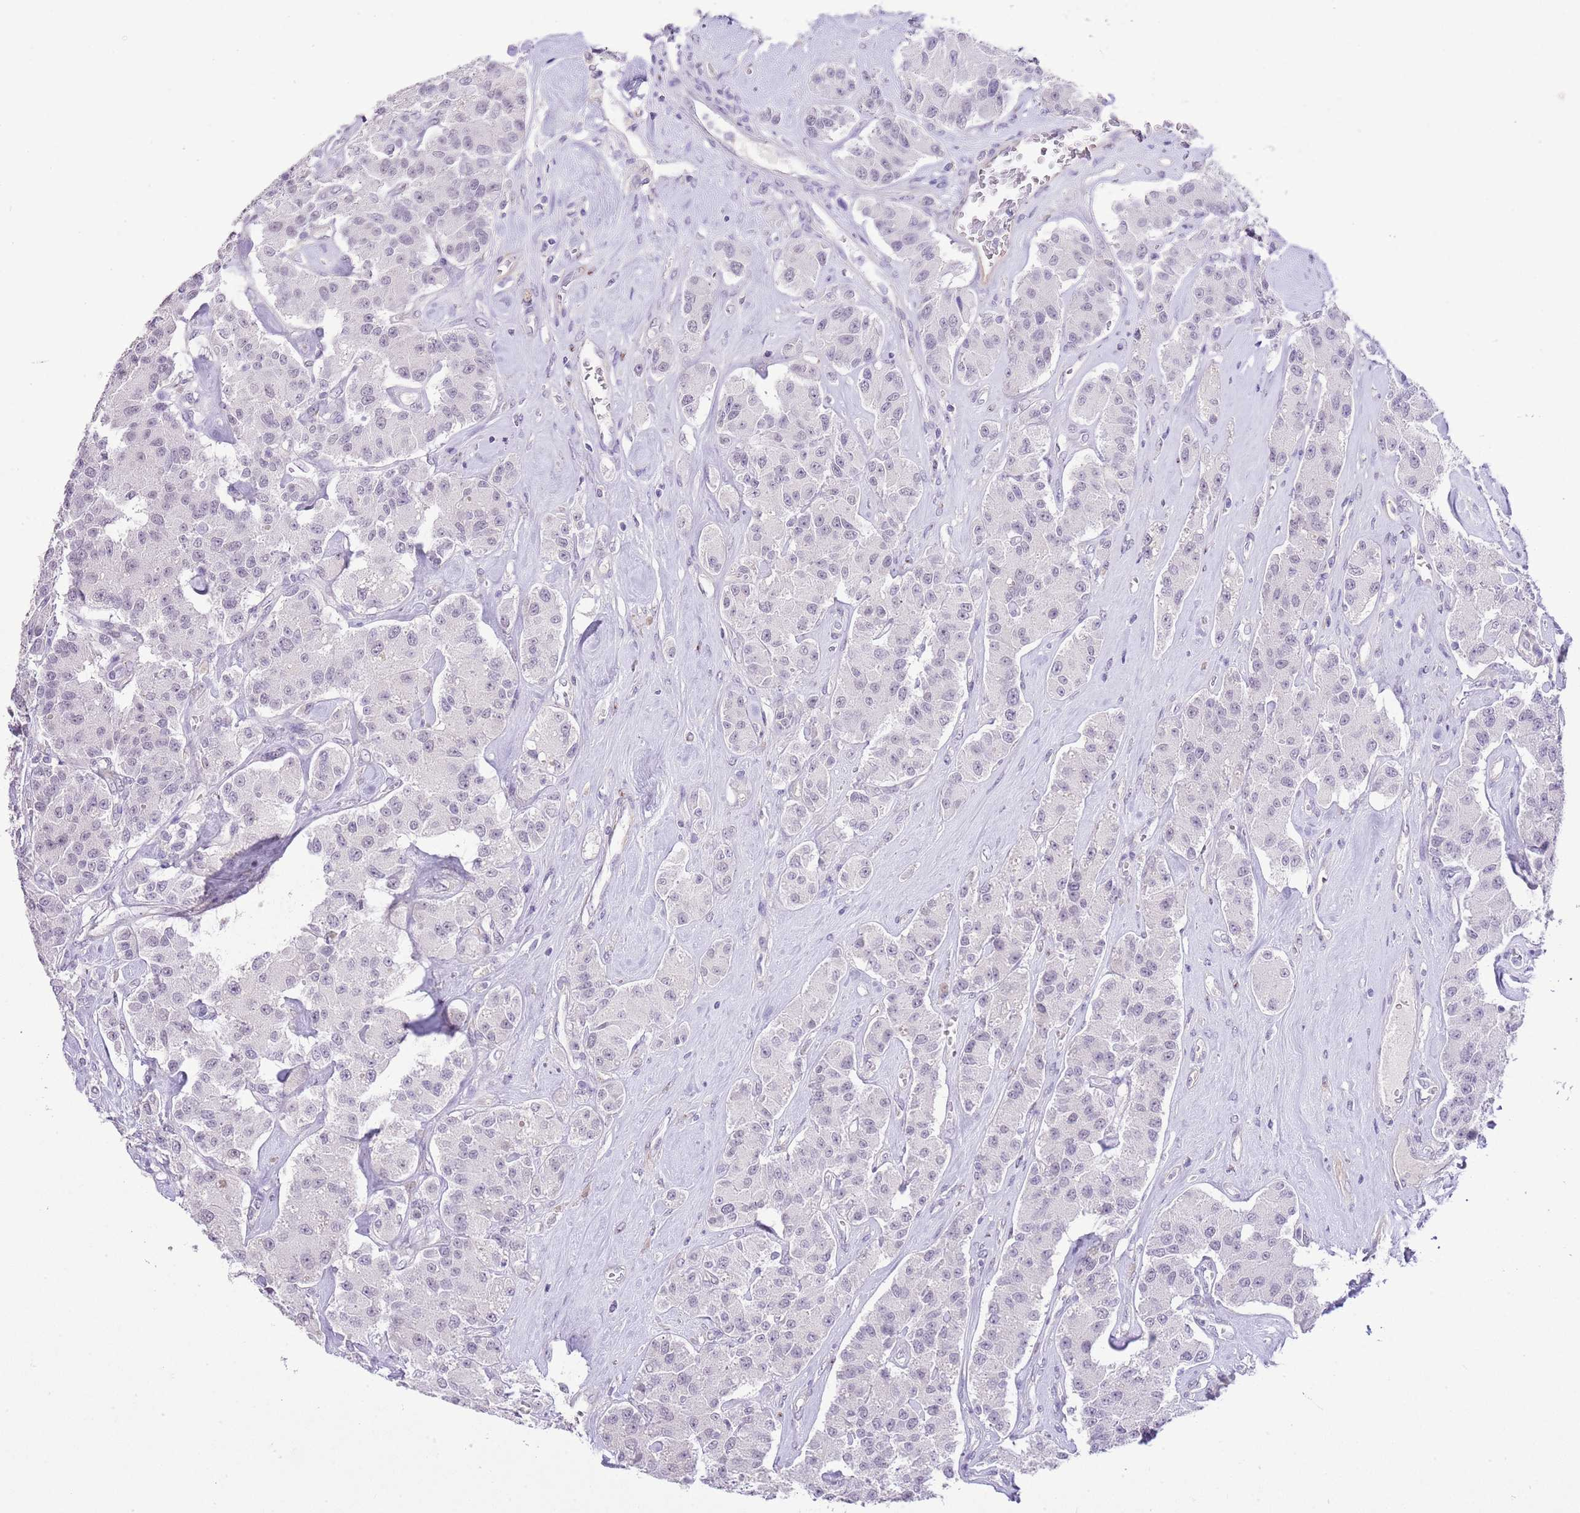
{"staining": {"intensity": "negative", "quantity": "none", "location": "none"}, "tissue": "carcinoid", "cell_type": "Tumor cells", "image_type": "cancer", "snomed": [{"axis": "morphology", "description": "Carcinoid, malignant, NOS"}, {"axis": "topography", "description": "Pancreas"}], "caption": "High magnification brightfield microscopy of carcinoid stained with DAB (3,3'-diaminobenzidine) (brown) and counterstained with hematoxylin (blue): tumor cells show no significant positivity.", "gene": "MIDN", "patient": {"sex": "male", "age": 41}}